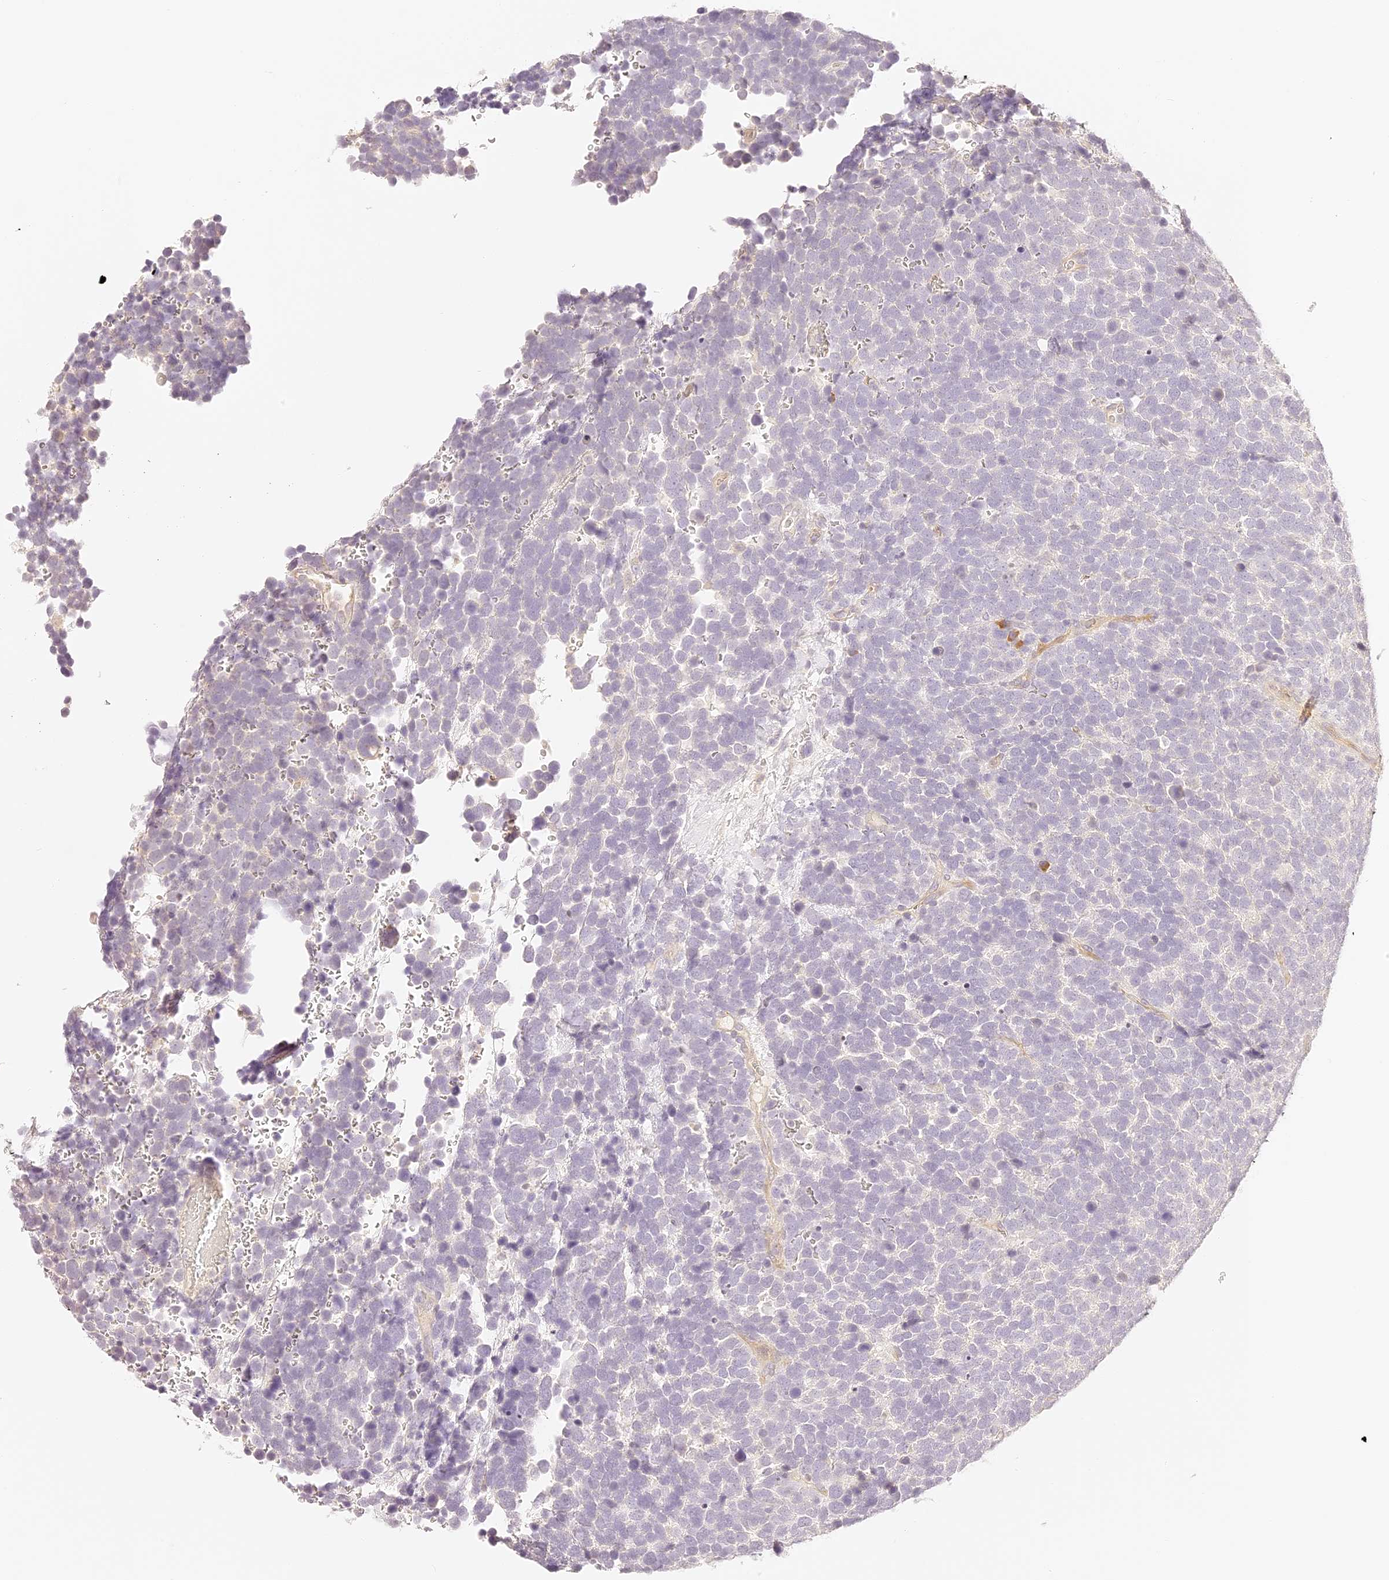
{"staining": {"intensity": "negative", "quantity": "none", "location": "none"}, "tissue": "urothelial cancer", "cell_type": "Tumor cells", "image_type": "cancer", "snomed": [{"axis": "morphology", "description": "Urothelial carcinoma, High grade"}, {"axis": "topography", "description": "Urinary bladder"}], "caption": "Immunohistochemistry (IHC) micrograph of neoplastic tissue: human urothelial cancer stained with DAB (3,3'-diaminobenzidine) reveals no significant protein expression in tumor cells. (DAB (3,3'-diaminobenzidine) IHC visualized using brightfield microscopy, high magnification).", "gene": "TRIM45", "patient": {"sex": "female", "age": 82}}